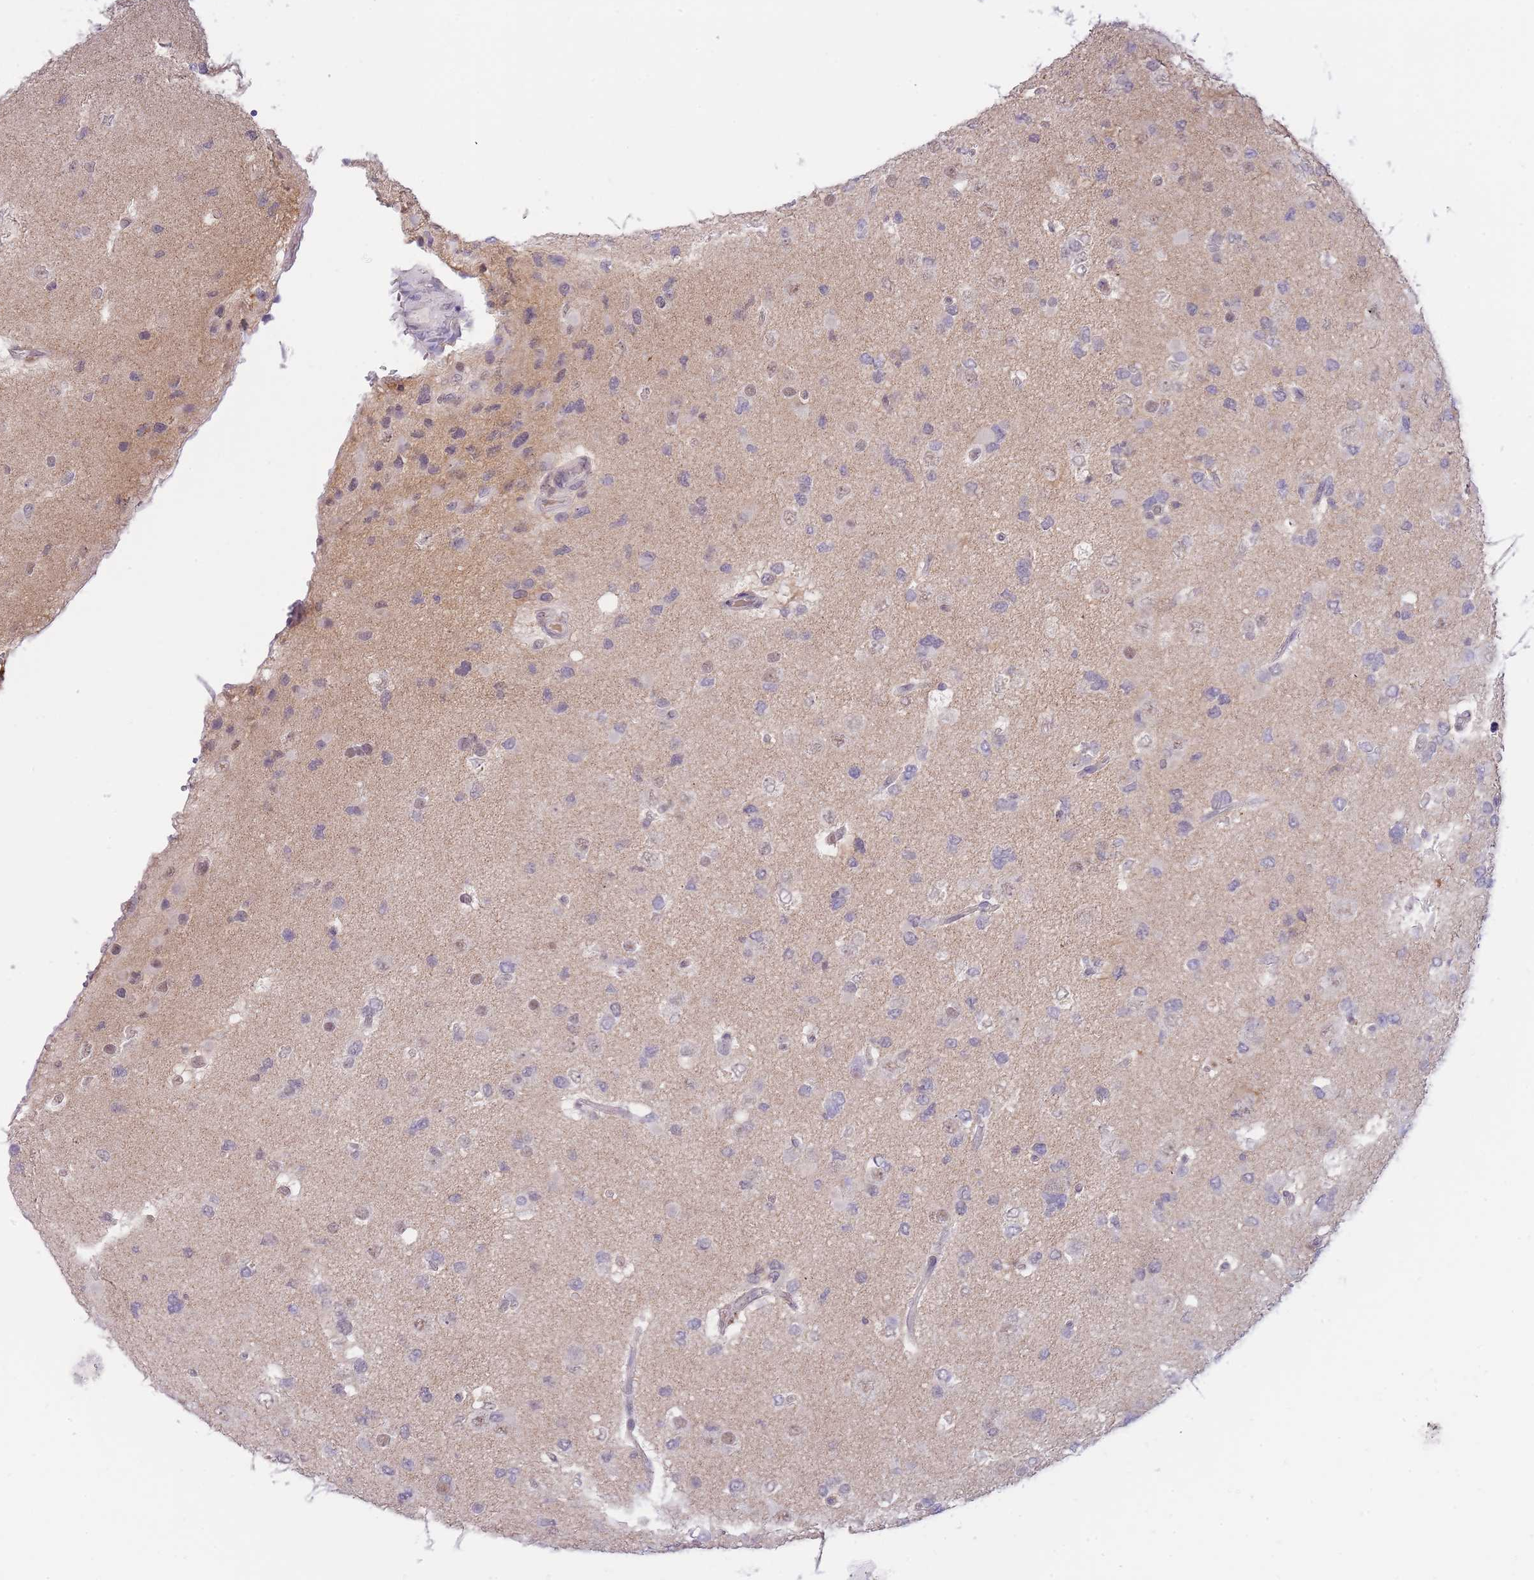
{"staining": {"intensity": "negative", "quantity": "none", "location": "none"}, "tissue": "glioma", "cell_type": "Tumor cells", "image_type": "cancer", "snomed": [{"axis": "morphology", "description": "Glioma, malignant, High grade"}, {"axis": "topography", "description": "Brain"}], "caption": "Tumor cells show no significant positivity in malignant glioma (high-grade).", "gene": "GOLGA6L25", "patient": {"sex": "male", "age": 53}}